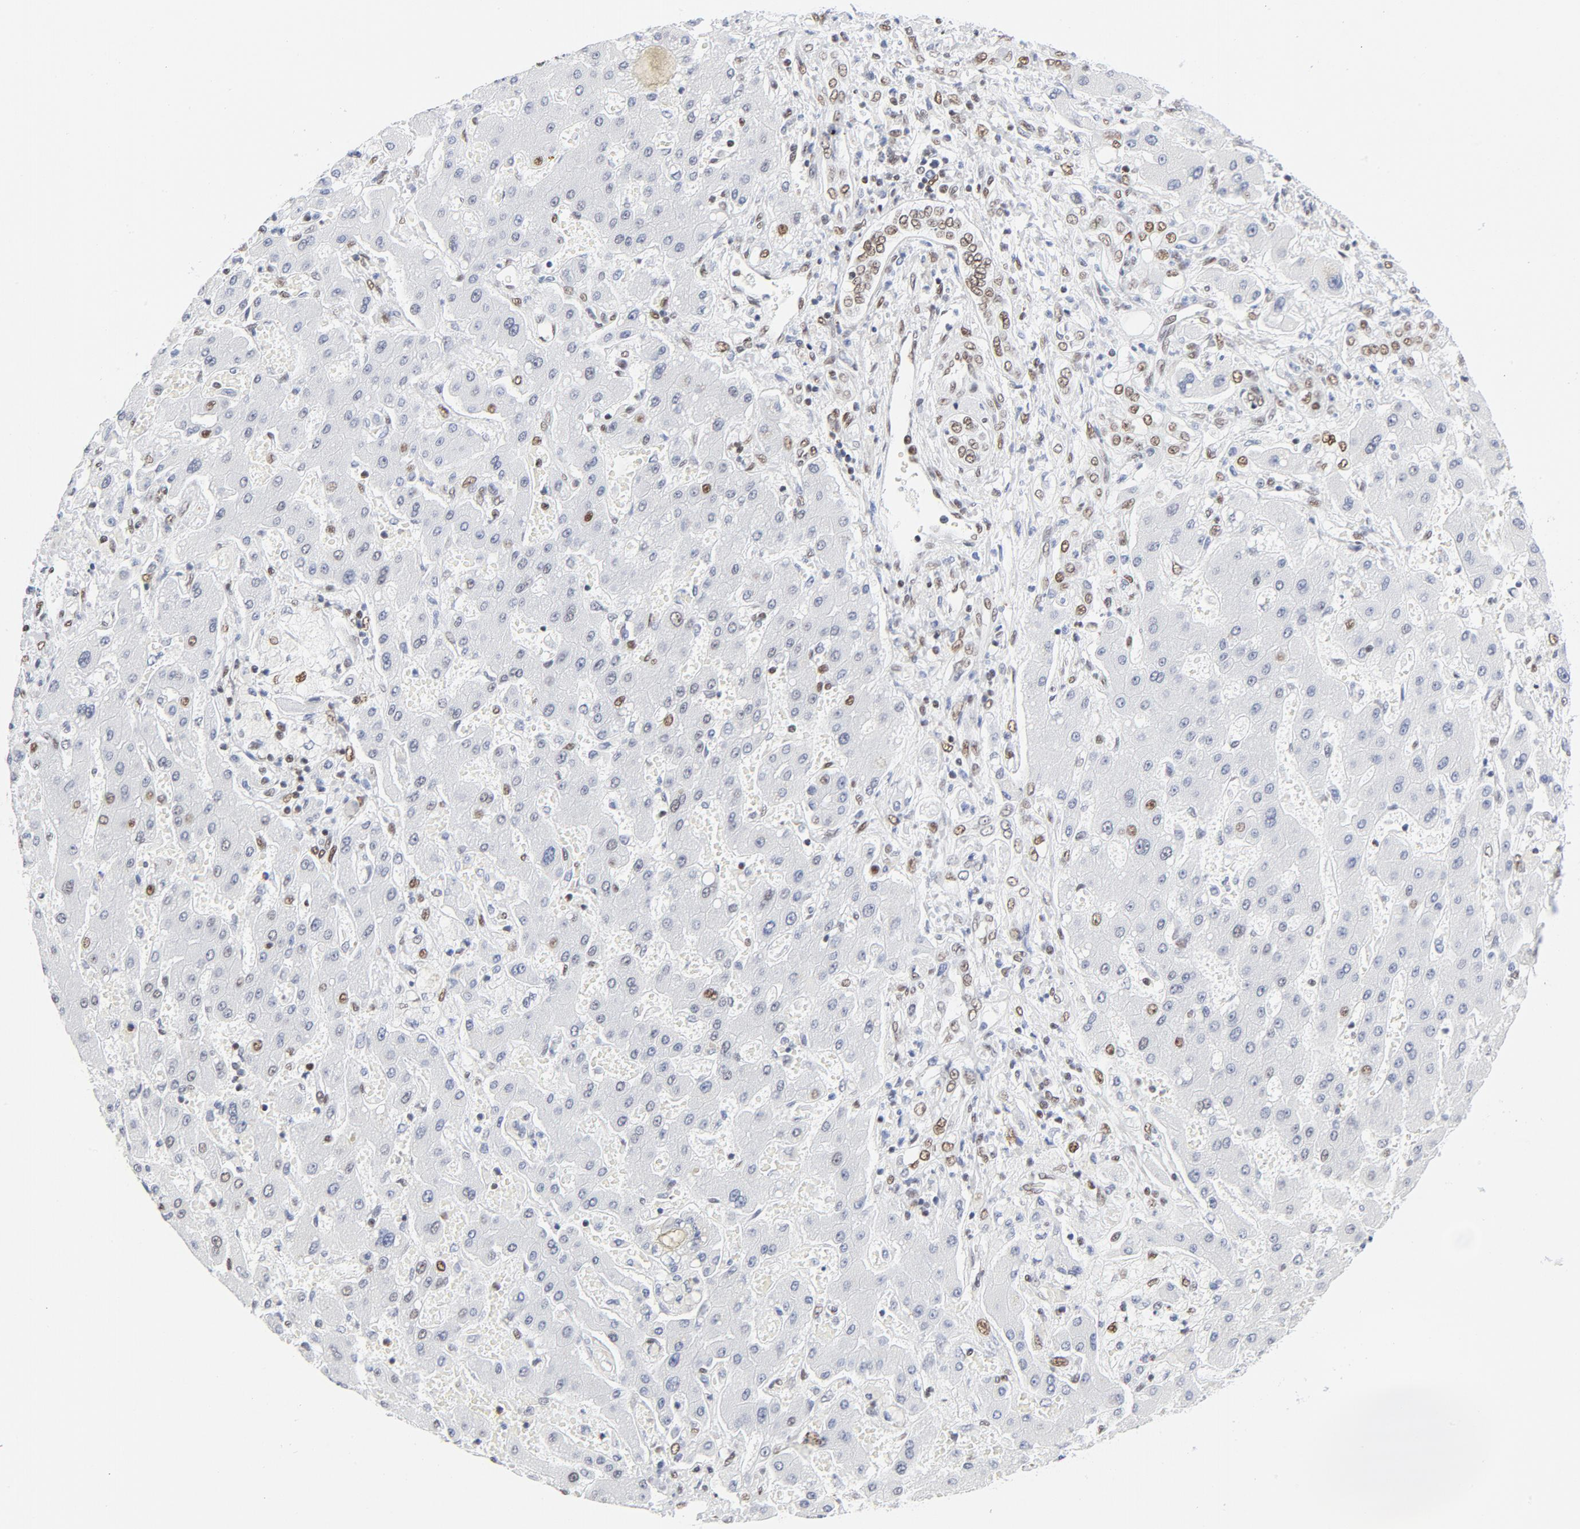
{"staining": {"intensity": "weak", "quantity": "25%-75%", "location": "nuclear"}, "tissue": "liver cancer", "cell_type": "Tumor cells", "image_type": "cancer", "snomed": [{"axis": "morphology", "description": "Cholangiocarcinoma"}, {"axis": "topography", "description": "Liver"}], "caption": "Immunohistochemical staining of liver cholangiocarcinoma demonstrates low levels of weak nuclear protein positivity in approximately 25%-75% of tumor cells.", "gene": "ATF2", "patient": {"sex": "male", "age": 50}}